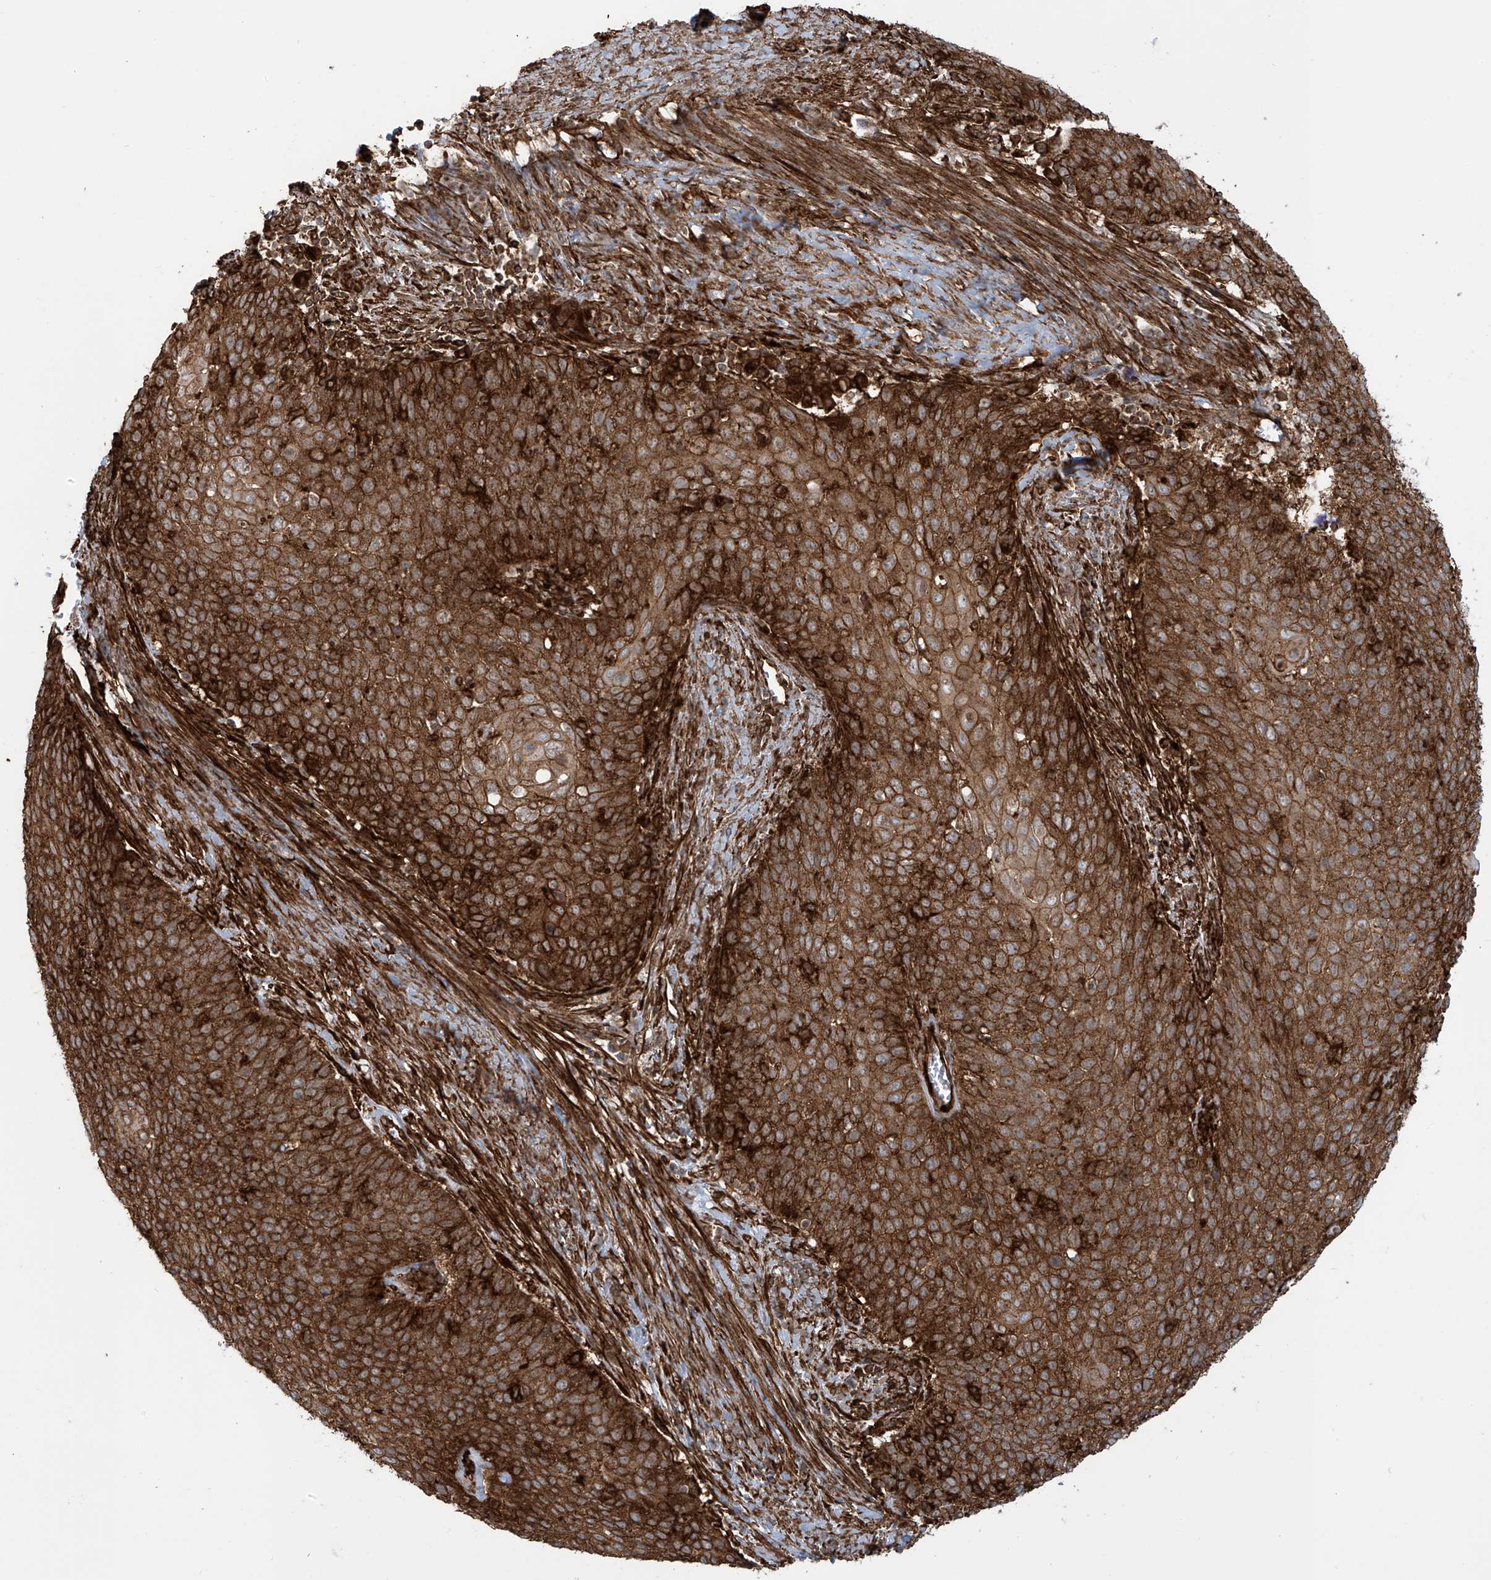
{"staining": {"intensity": "strong", "quantity": ">75%", "location": "cytoplasmic/membranous"}, "tissue": "cervical cancer", "cell_type": "Tumor cells", "image_type": "cancer", "snomed": [{"axis": "morphology", "description": "Squamous cell carcinoma, NOS"}, {"axis": "topography", "description": "Cervix"}], "caption": "A brown stain highlights strong cytoplasmic/membranous expression of a protein in human cervical cancer tumor cells.", "gene": "SLC9A2", "patient": {"sex": "female", "age": 39}}